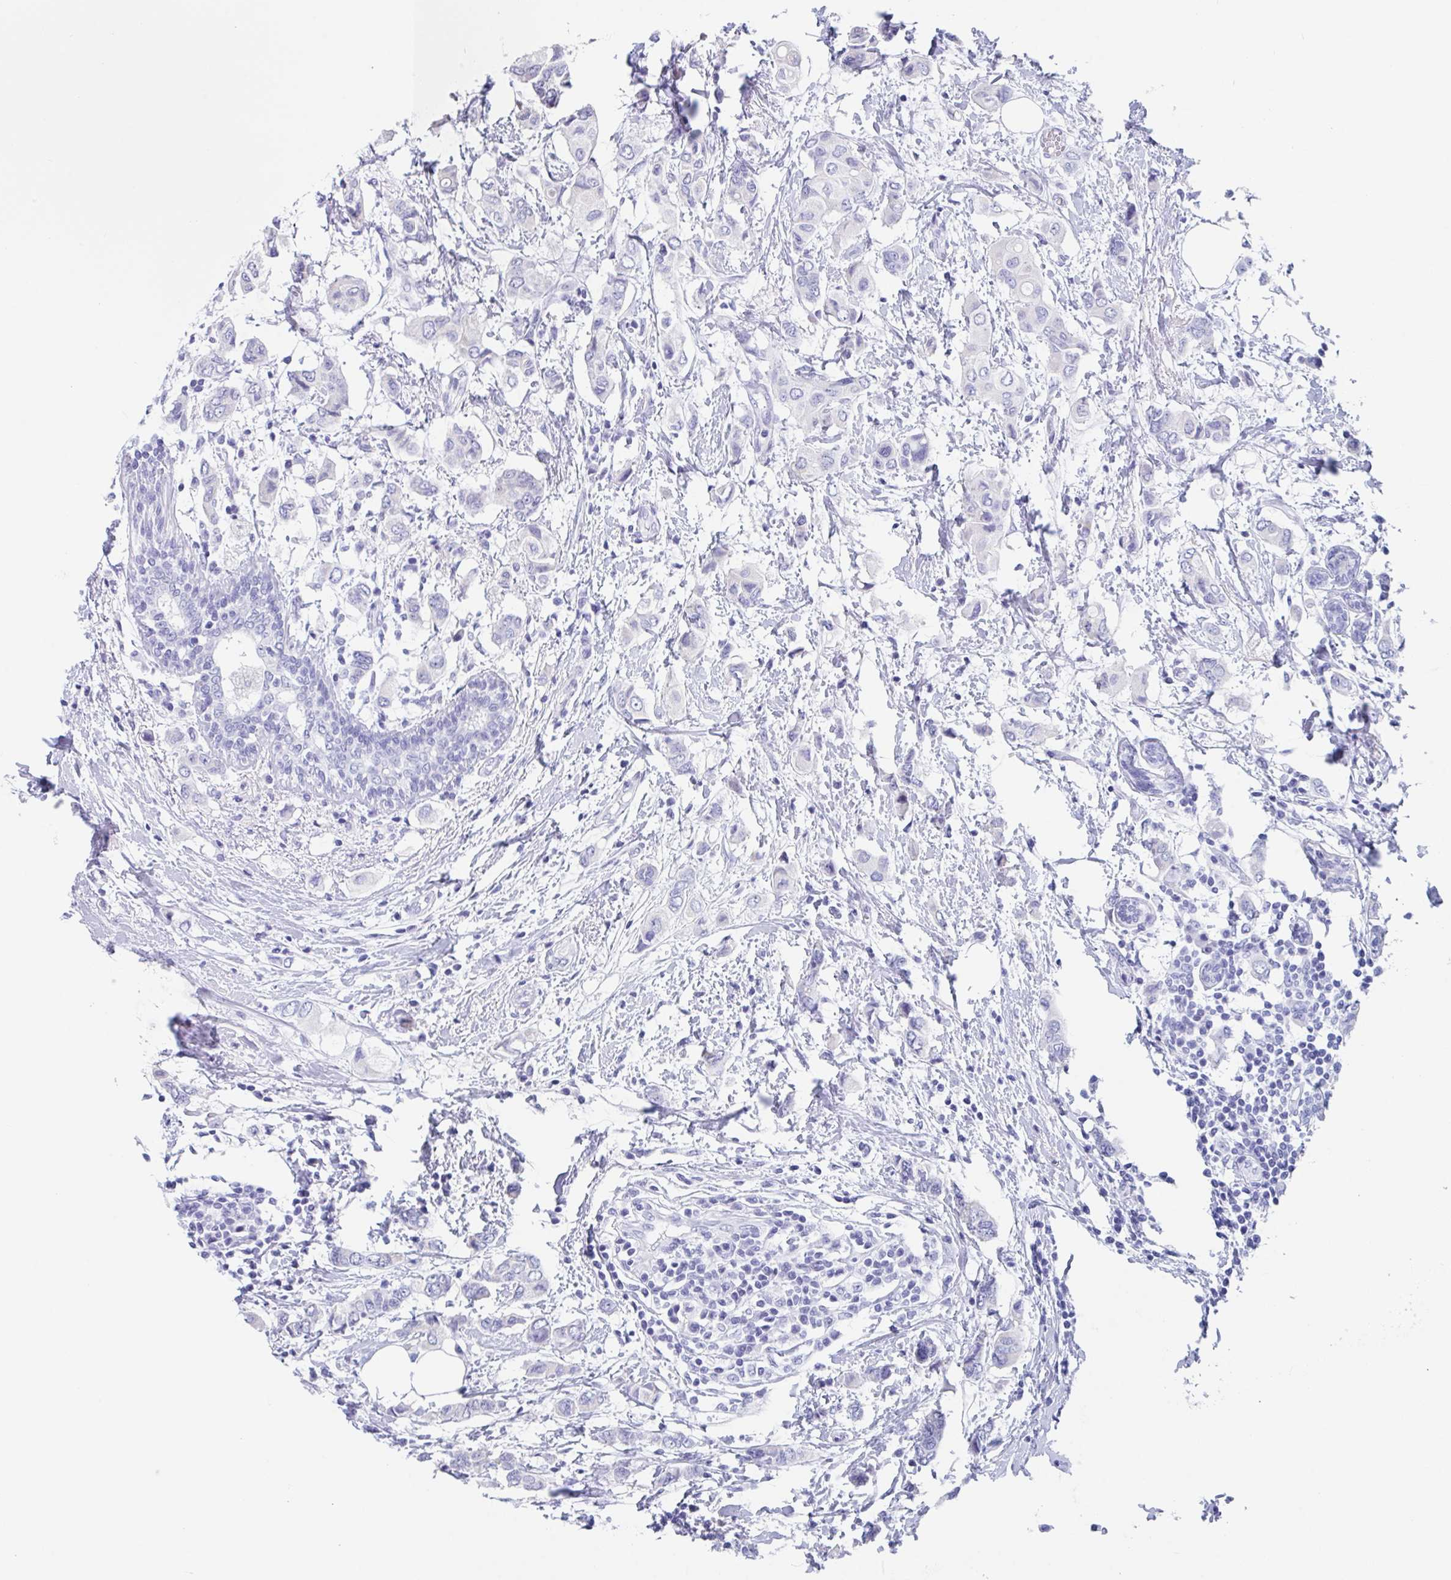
{"staining": {"intensity": "negative", "quantity": "none", "location": "none"}, "tissue": "breast cancer", "cell_type": "Tumor cells", "image_type": "cancer", "snomed": [{"axis": "morphology", "description": "Lobular carcinoma"}, {"axis": "topography", "description": "Breast"}], "caption": "Breast cancer stained for a protein using immunohistochemistry (IHC) demonstrates no staining tumor cells.", "gene": "ZPBP", "patient": {"sex": "female", "age": 51}}